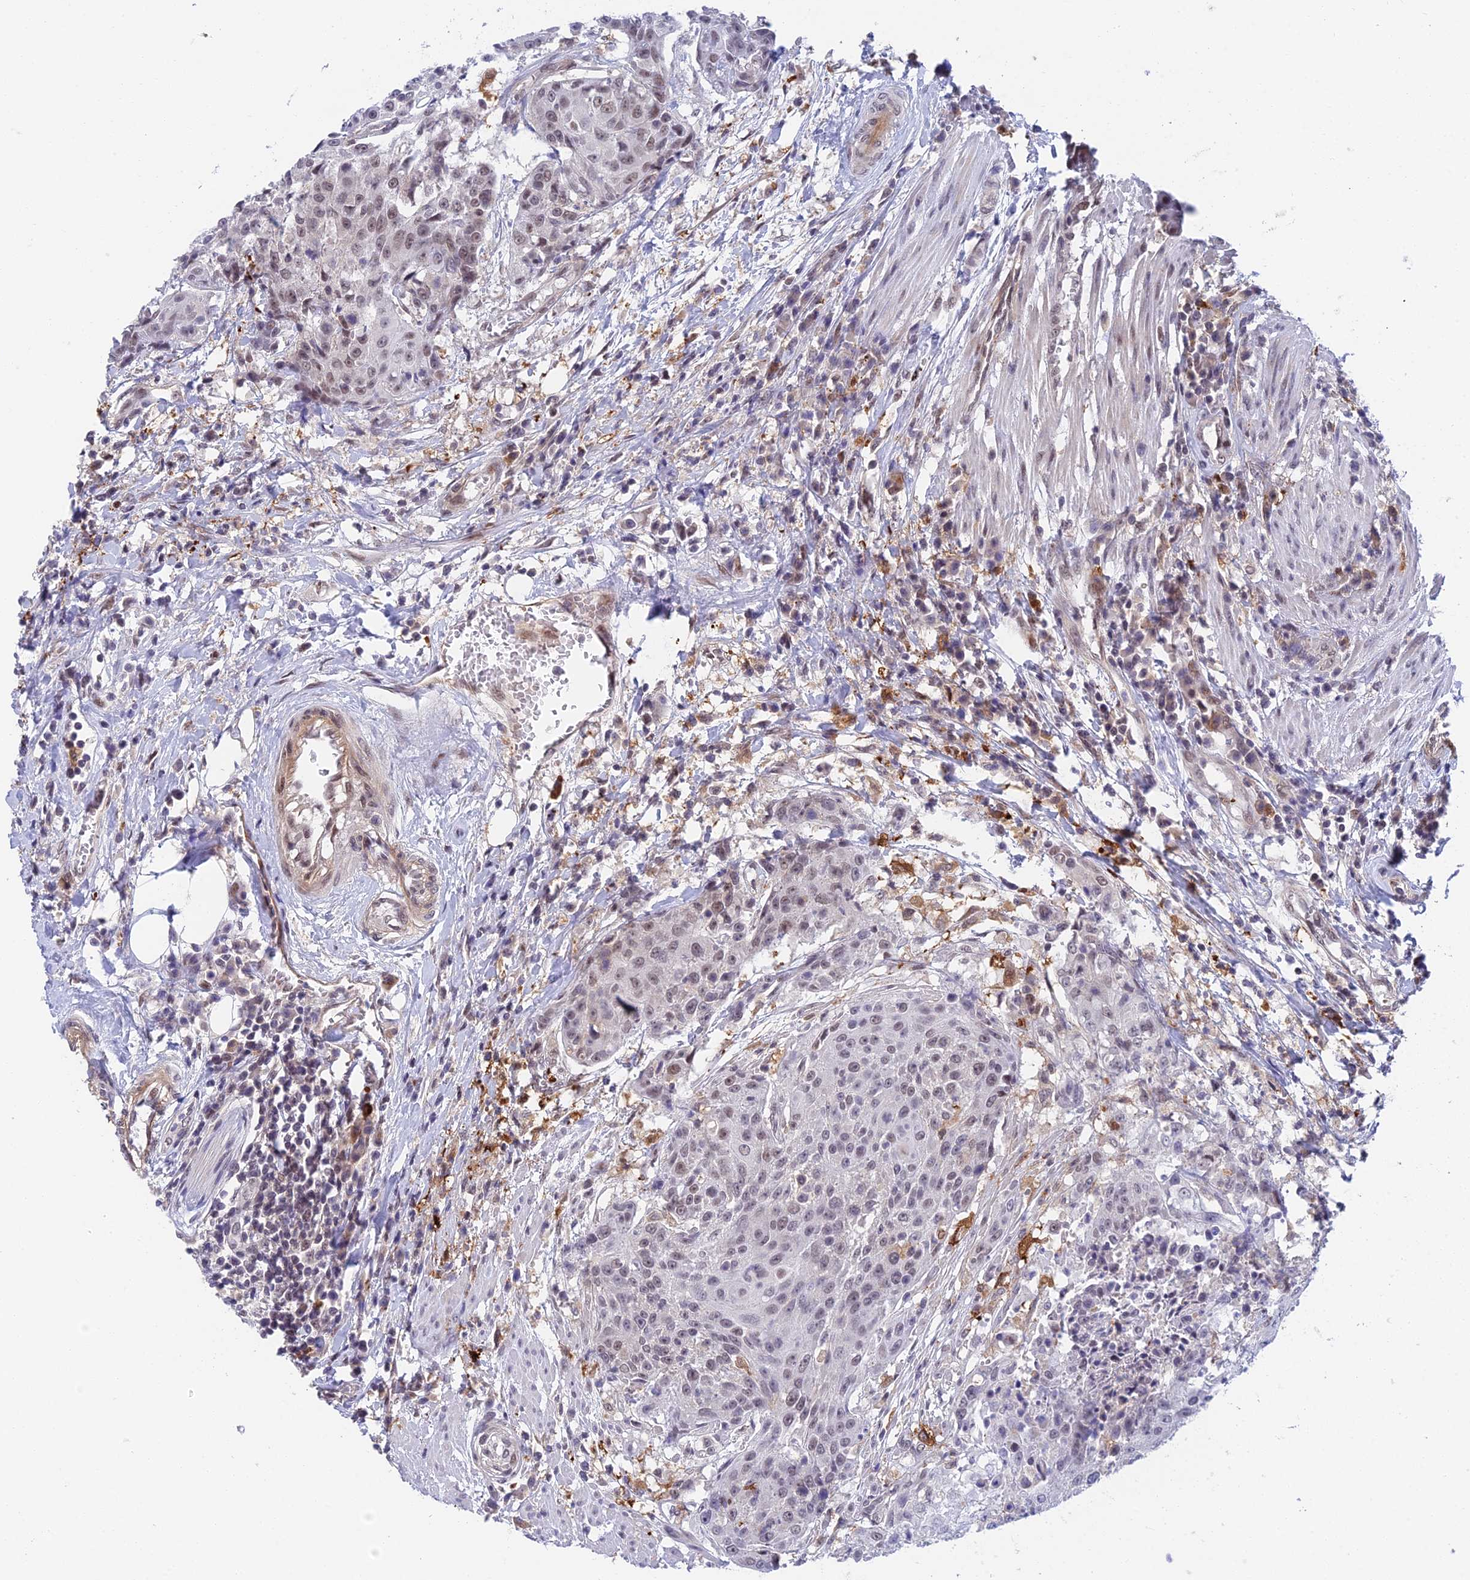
{"staining": {"intensity": "weak", "quantity": "25%-75%", "location": "nuclear"}, "tissue": "urothelial cancer", "cell_type": "Tumor cells", "image_type": "cancer", "snomed": [{"axis": "morphology", "description": "Urothelial carcinoma, High grade"}, {"axis": "topography", "description": "Urinary bladder"}], "caption": "Immunohistochemistry of urothelial carcinoma (high-grade) displays low levels of weak nuclear expression in approximately 25%-75% of tumor cells. (DAB IHC, brown staining for protein, blue staining for nuclei).", "gene": "NSMCE1", "patient": {"sex": "female", "age": 63}}